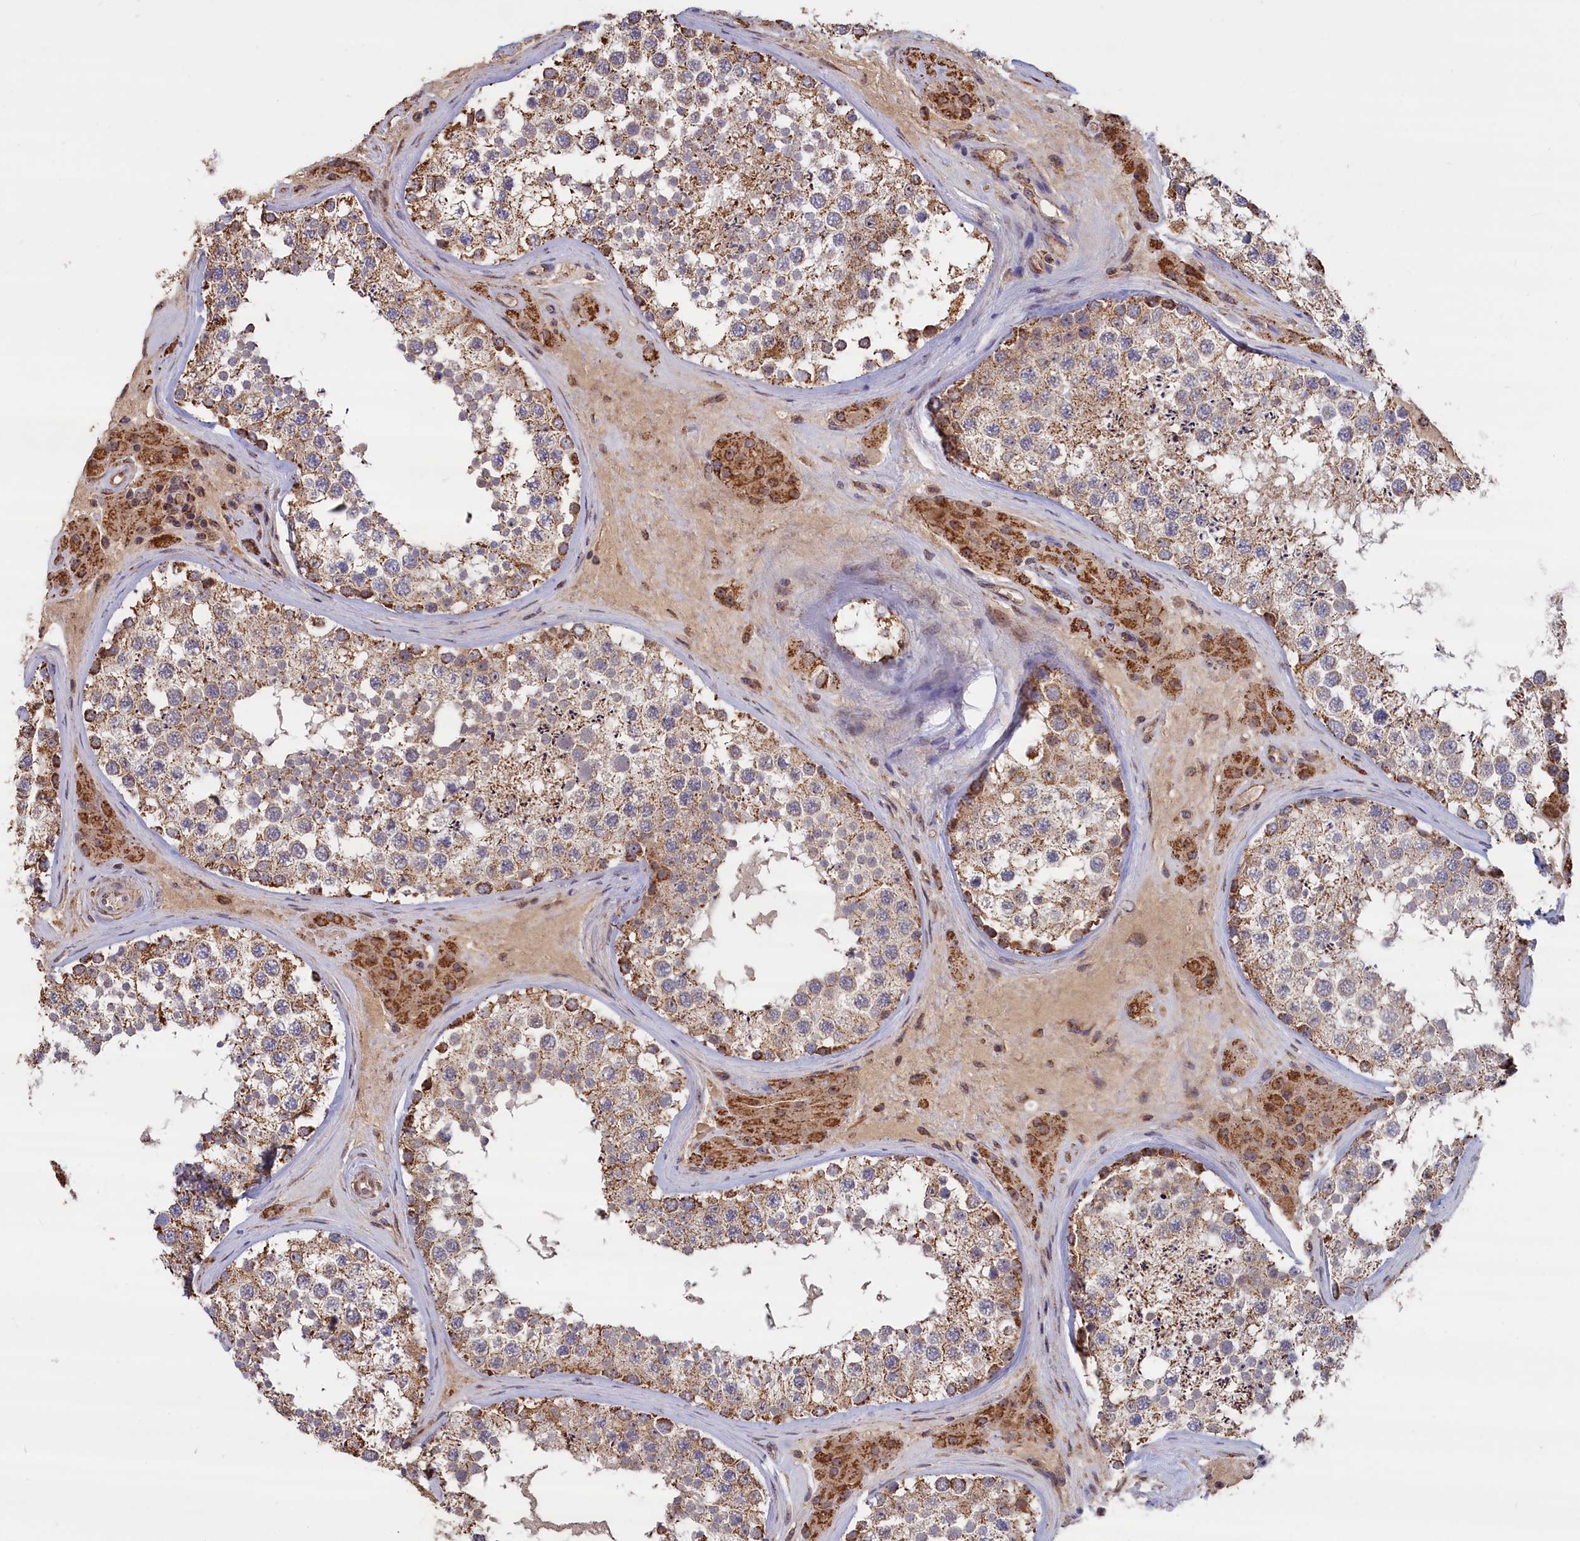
{"staining": {"intensity": "moderate", "quantity": "25%-75%", "location": "cytoplasmic/membranous"}, "tissue": "testis", "cell_type": "Cells in seminiferous ducts", "image_type": "normal", "snomed": [{"axis": "morphology", "description": "Normal tissue, NOS"}, {"axis": "topography", "description": "Testis"}], "caption": "IHC of normal human testis exhibits medium levels of moderate cytoplasmic/membranous staining in approximately 25%-75% of cells in seminiferous ducts. The staining was performed using DAB to visualize the protein expression in brown, while the nuclei were stained in blue with hematoxylin (Magnification: 20x).", "gene": "ENSG00000269825", "patient": {"sex": "male", "age": 46}}